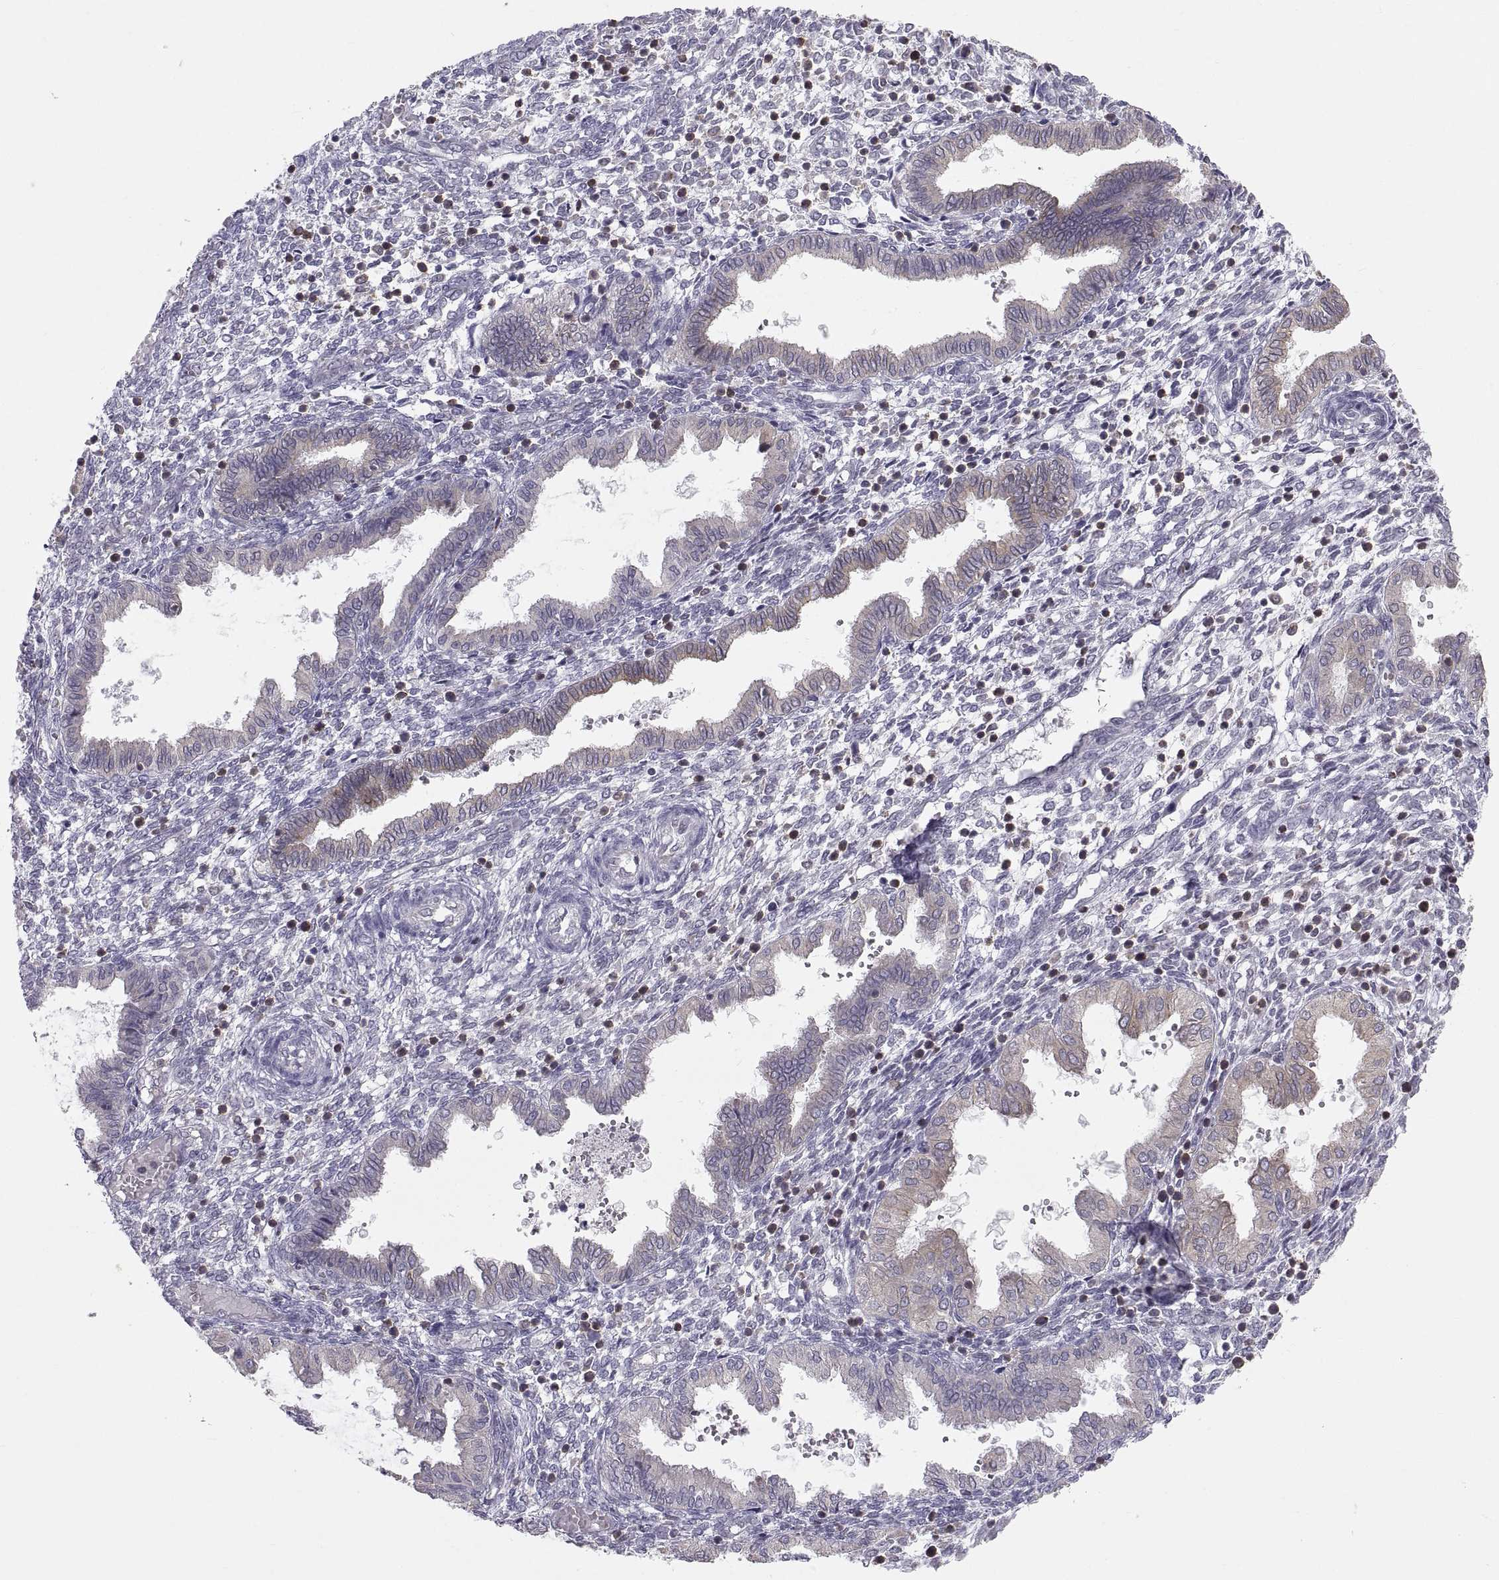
{"staining": {"intensity": "negative", "quantity": "none", "location": "none"}, "tissue": "endometrium", "cell_type": "Cells in endometrial stroma", "image_type": "normal", "snomed": [{"axis": "morphology", "description": "Normal tissue, NOS"}, {"axis": "topography", "description": "Endometrium"}], "caption": "A high-resolution photomicrograph shows immunohistochemistry (IHC) staining of benign endometrium, which exhibits no significant expression in cells in endometrial stroma. Brightfield microscopy of immunohistochemistry (IHC) stained with DAB (brown) and hematoxylin (blue), captured at high magnification.", "gene": "ERO1A", "patient": {"sex": "female", "age": 43}}